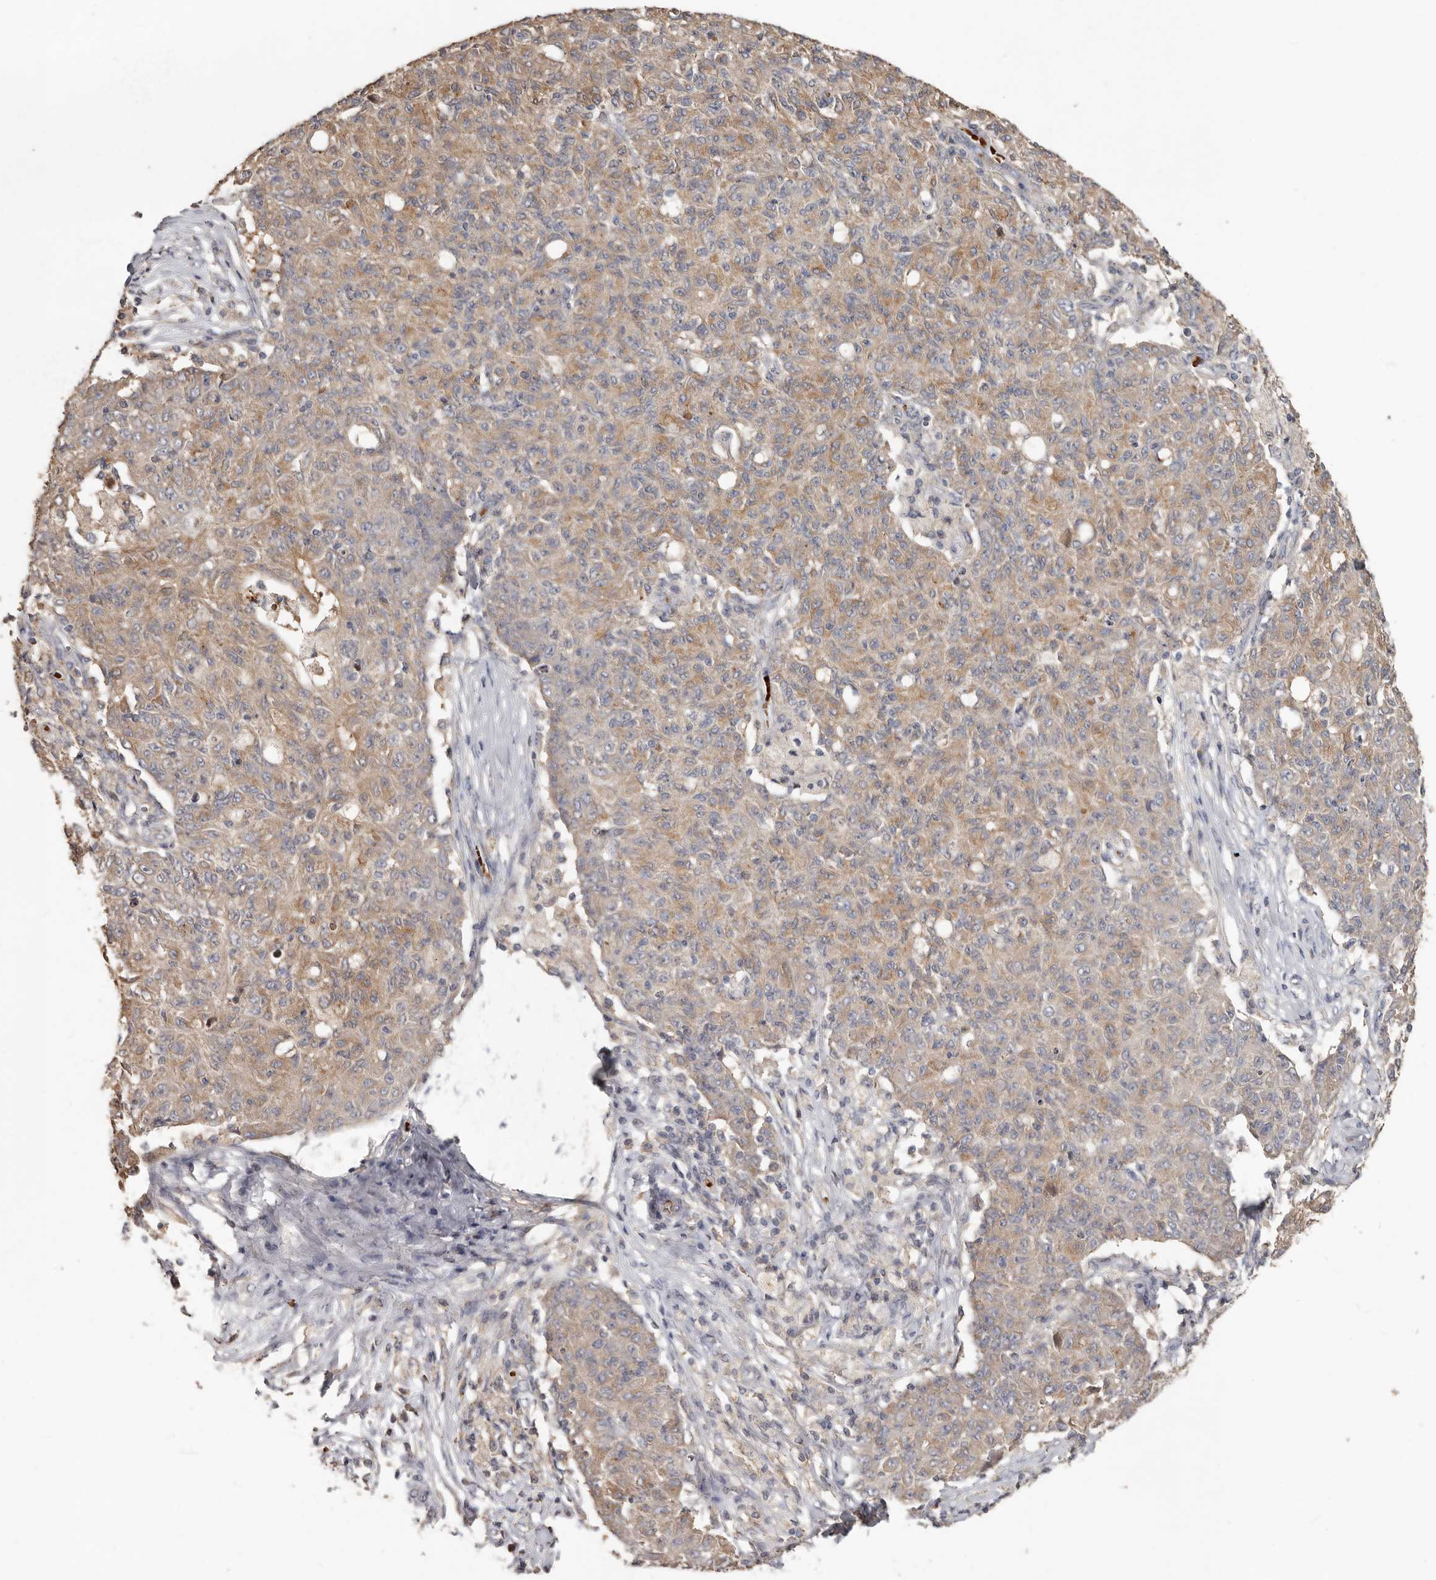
{"staining": {"intensity": "moderate", "quantity": ">75%", "location": "cytoplasmic/membranous"}, "tissue": "ovarian cancer", "cell_type": "Tumor cells", "image_type": "cancer", "snomed": [{"axis": "morphology", "description": "Carcinoma, endometroid"}, {"axis": "topography", "description": "Ovary"}], "caption": "Human ovarian cancer stained with a protein marker shows moderate staining in tumor cells.", "gene": "KIF26B", "patient": {"sex": "female", "age": 42}}